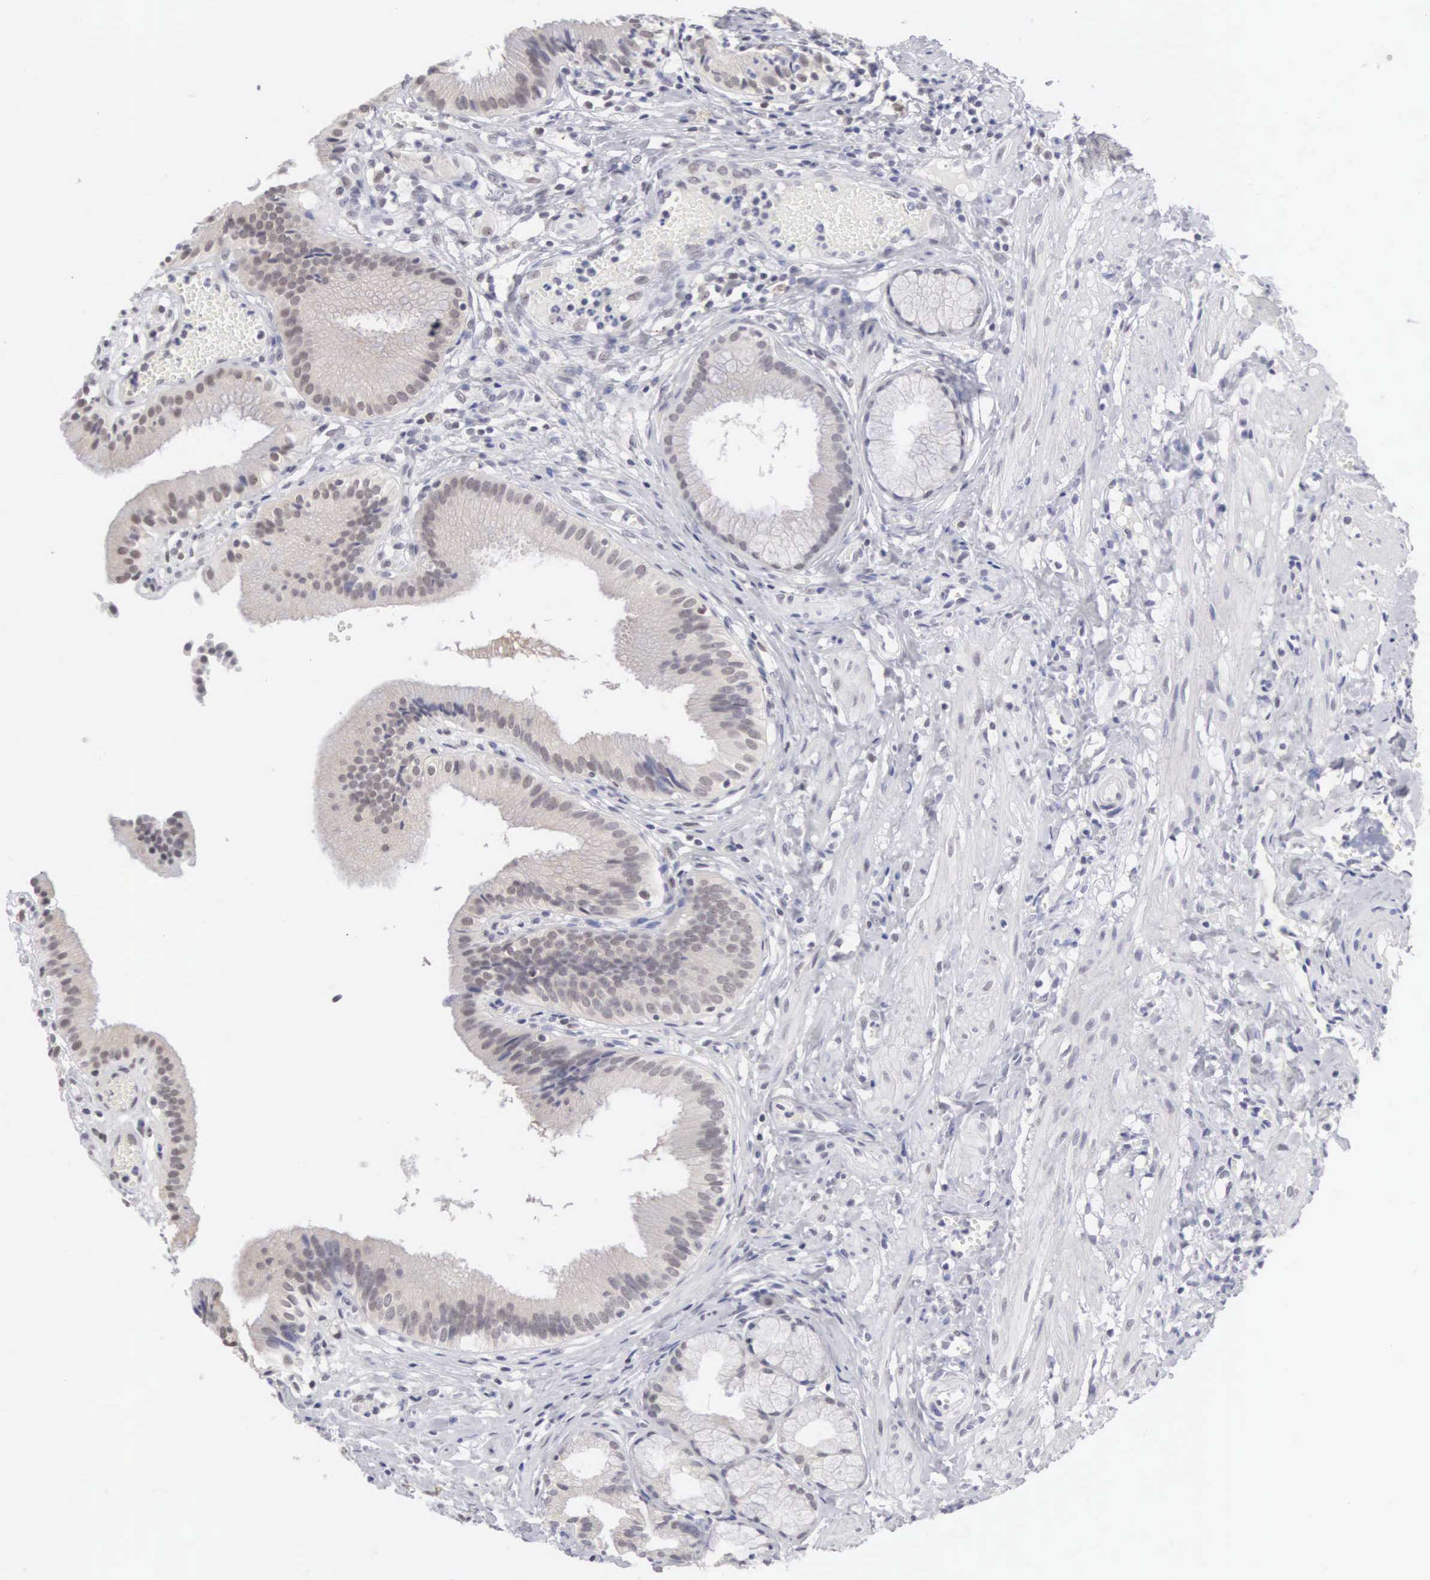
{"staining": {"intensity": "moderate", "quantity": ">75%", "location": "cytoplasmic/membranous,nuclear"}, "tissue": "gallbladder", "cell_type": "Glandular cells", "image_type": "normal", "snomed": [{"axis": "morphology", "description": "Normal tissue, NOS"}, {"axis": "topography", "description": "Gallbladder"}], "caption": "Gallbladder stained with DAB (3,3'-diaminobenzidine) immunohistochemistry shows medium levels of moderate cytoplasmic/membranous,nuclear staining in approximately >75% of glandular cells.", "gene": "MNAT1", "patient": {"sex": "male", "age": 28}}